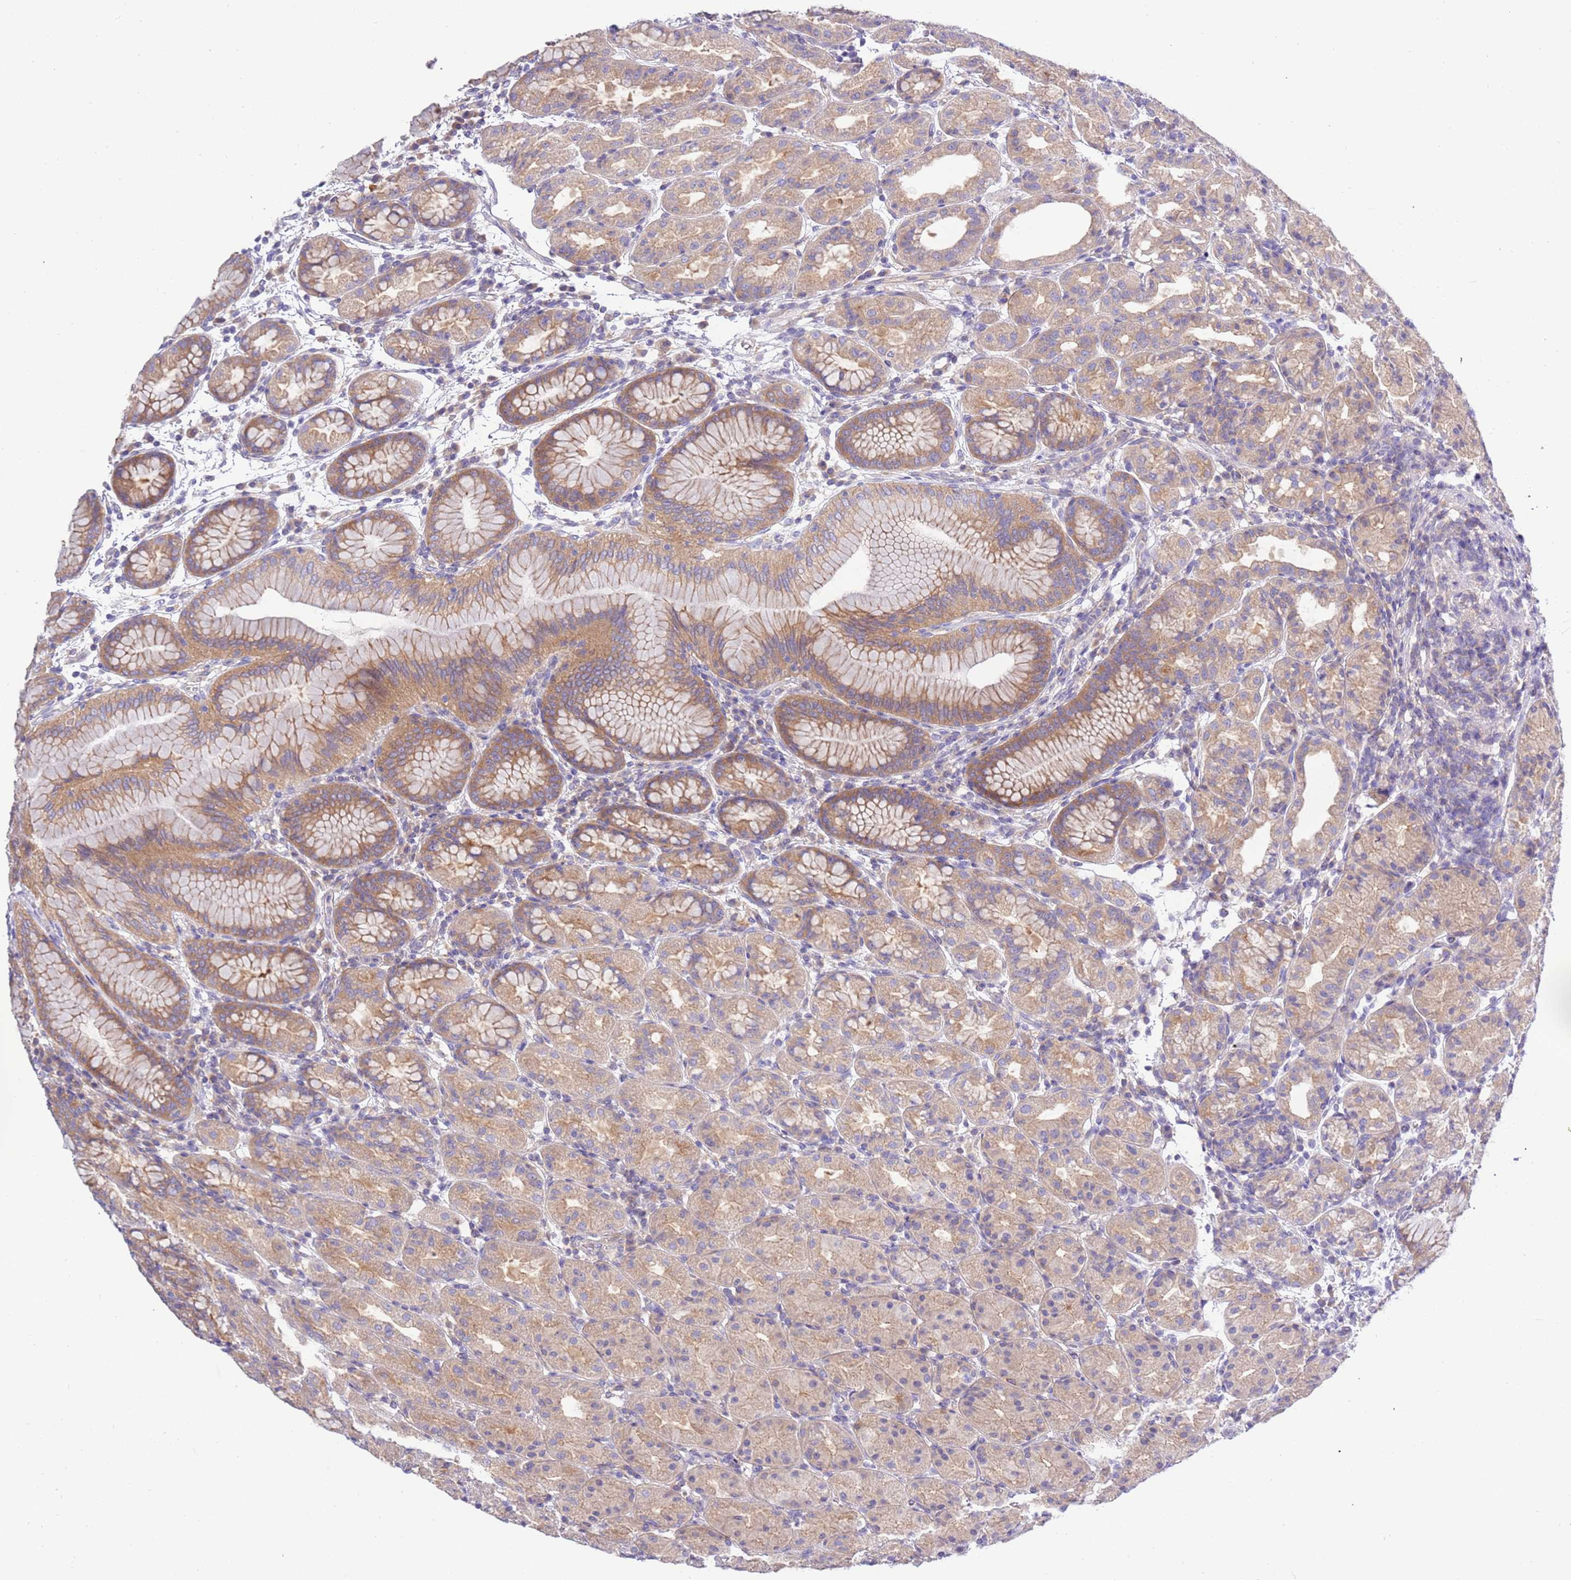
{"staining": {"intensity": "moderate", "quantity": ">75%", "location": "cytoplasmic/membranous"}, "tissue": "stomach", "cell_type": "Glandular cells", "image_type": "normal", "snomed": [{"axis": "morphology", "description": "Normal tissue, NOS"}, {"axis": "topography", "description": "Stomach"}], "caption": "Immunohistochemistry micrograph of unremarkable human stomach stained for a protein (brown), which displays medium levels of moderate cytoplasmic/membranous staining in approximately >75% of glandular cells.", "gene": "STIP1", "patient": {"sex": "female", "age": 79}}